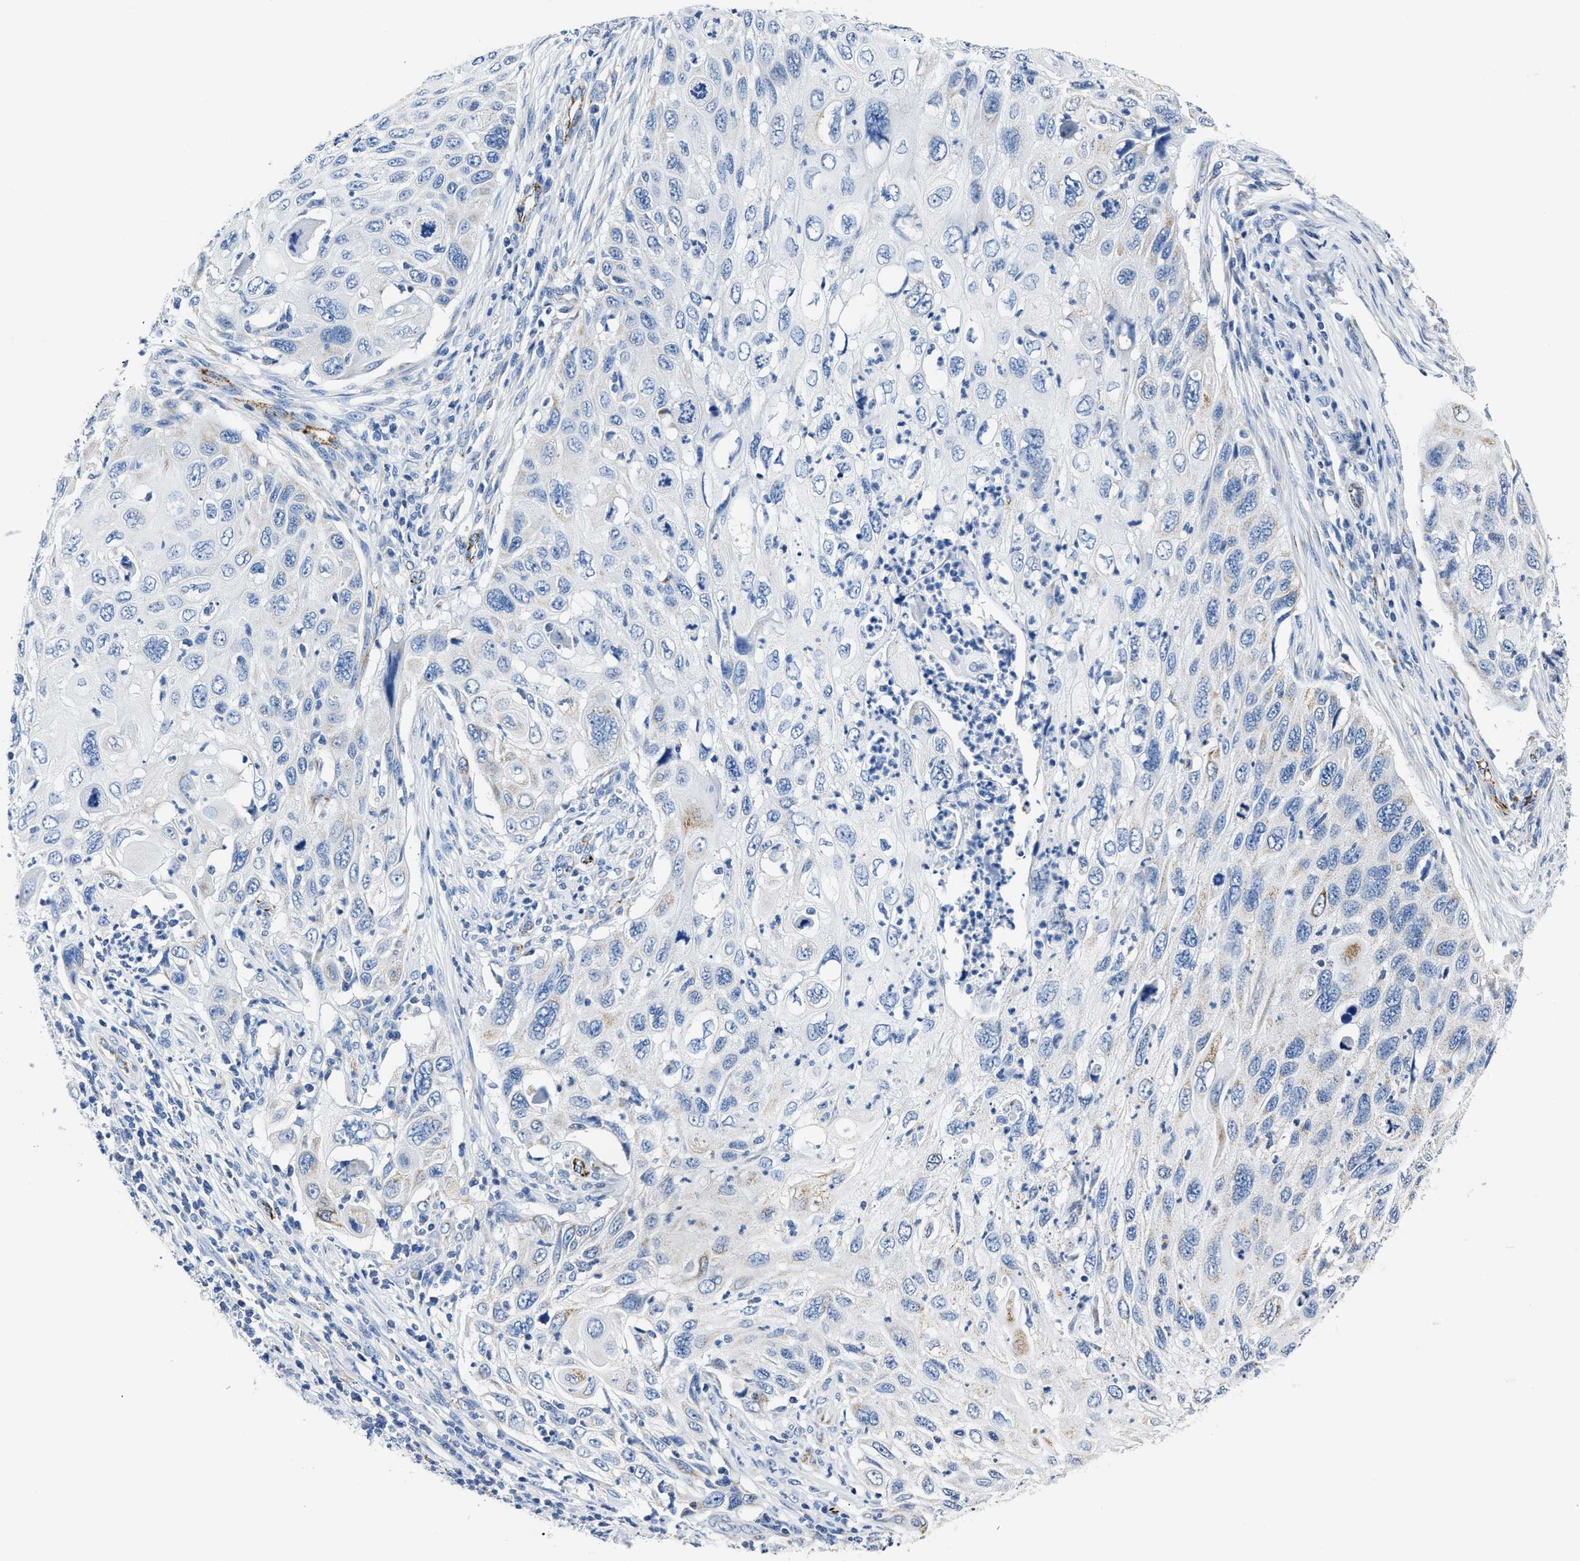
{"staining": {"intensity": "negative", "quantity": "none", "location": "none"}, "tissue": "cervical cancer", "cell_type": "Tumor cells", "image_type": "cancer", "snomed": [{"axis": "morphology", "description": "Squamous cell carcinoma, NOS"}, {"axis": "topography", "description": "Cervix"}], "caption": "IHC micrograph of cervical squamous cell carcinoma stained for a protein (brown), which displays no staining in tumor cells.", "gene": "AMACR", "patient": {"sex": "female", "age": 70}}